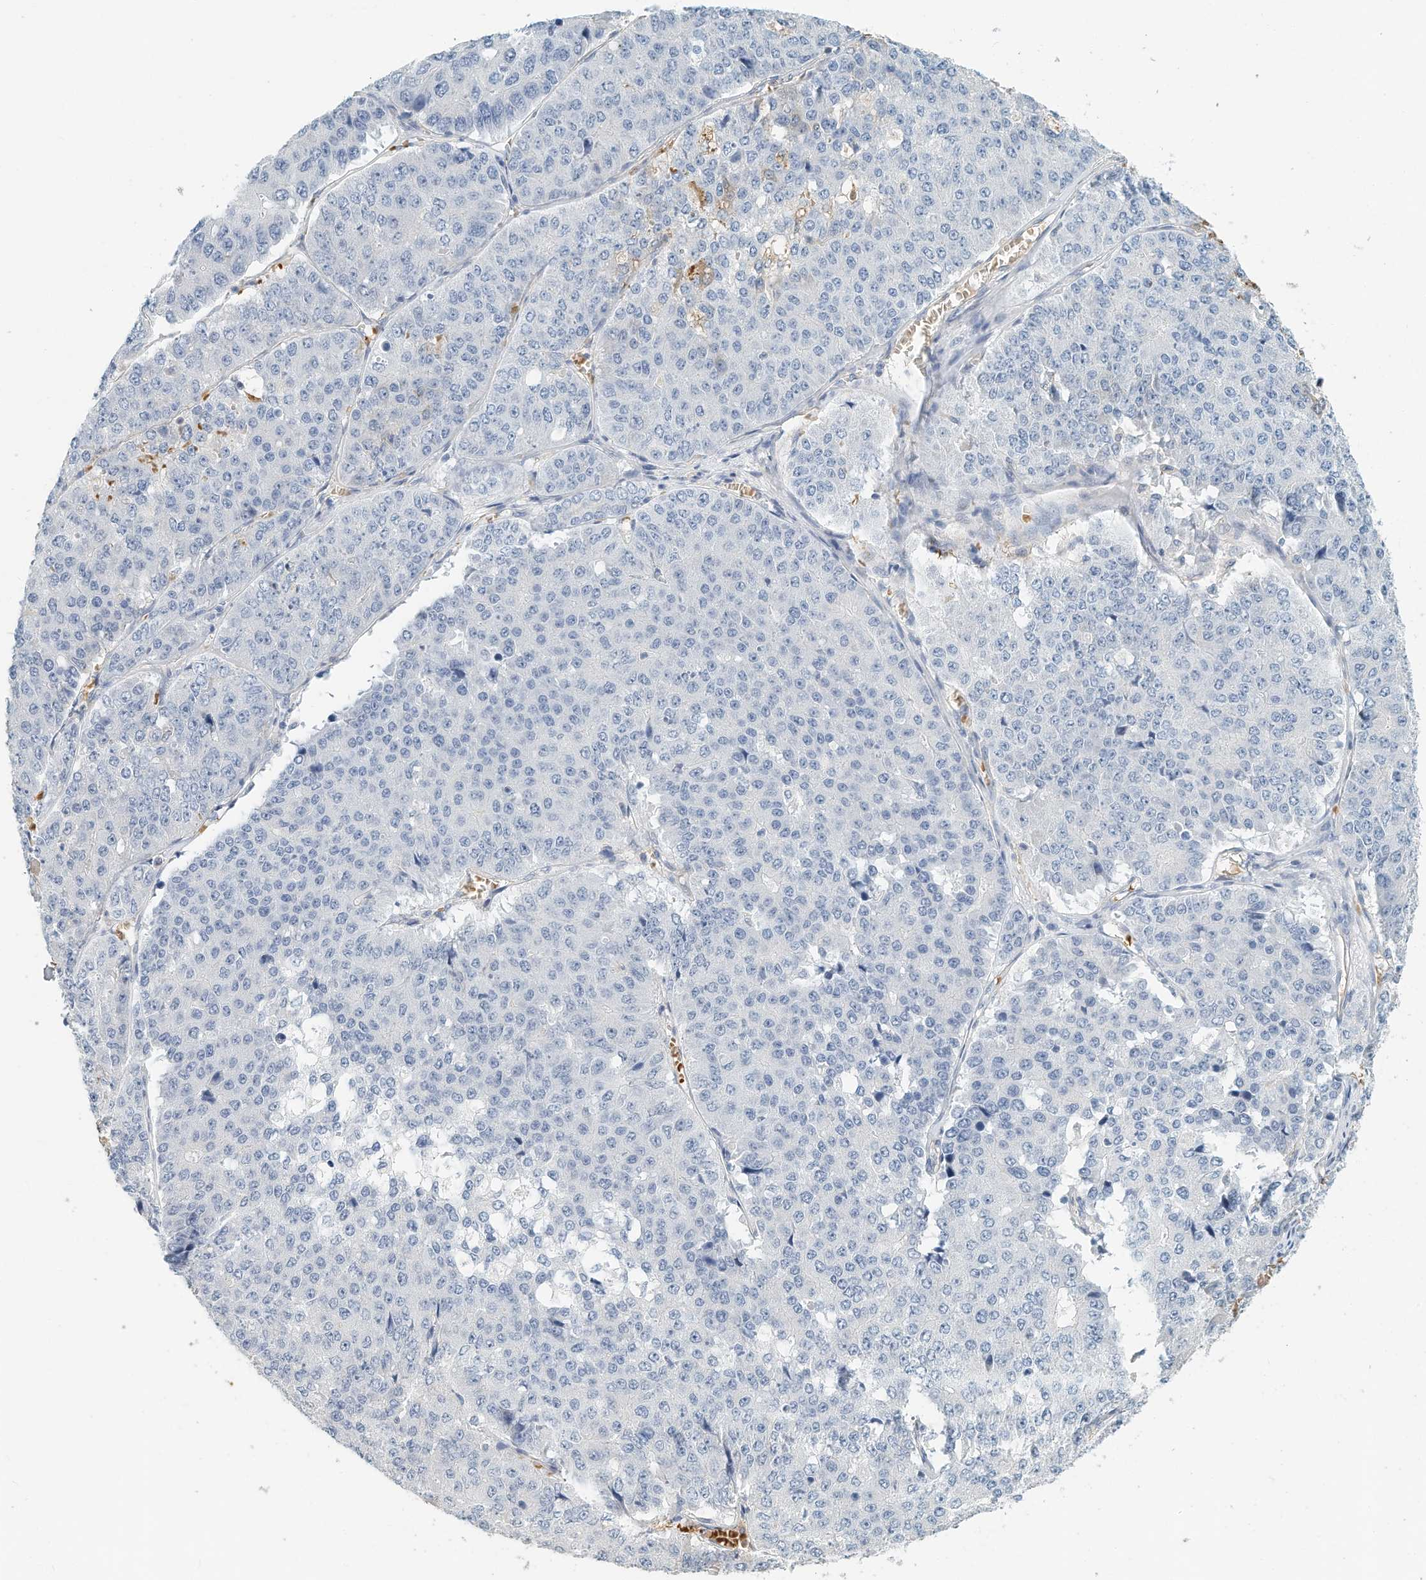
{"staining": {"intensity": "negative", "quantity": "none", "location": "none"}, "tissue": "pancreatic cancer", "cell_type": "Tumor cells", "image_type": "cancer", "snomed": [{"axis": "morphology", "description": "Adenocarcinoma, NOS"}, {"axis": "topography", "description": "Pancreas"}], "caption": "This is a image of immunohistochemistry (IHC) staining of pancreatic cancer (adenocarcinoma), which shows no staining in tumor cells.", "gene": "RCAN3", "patient": {"sex": "male", "age": 50}}